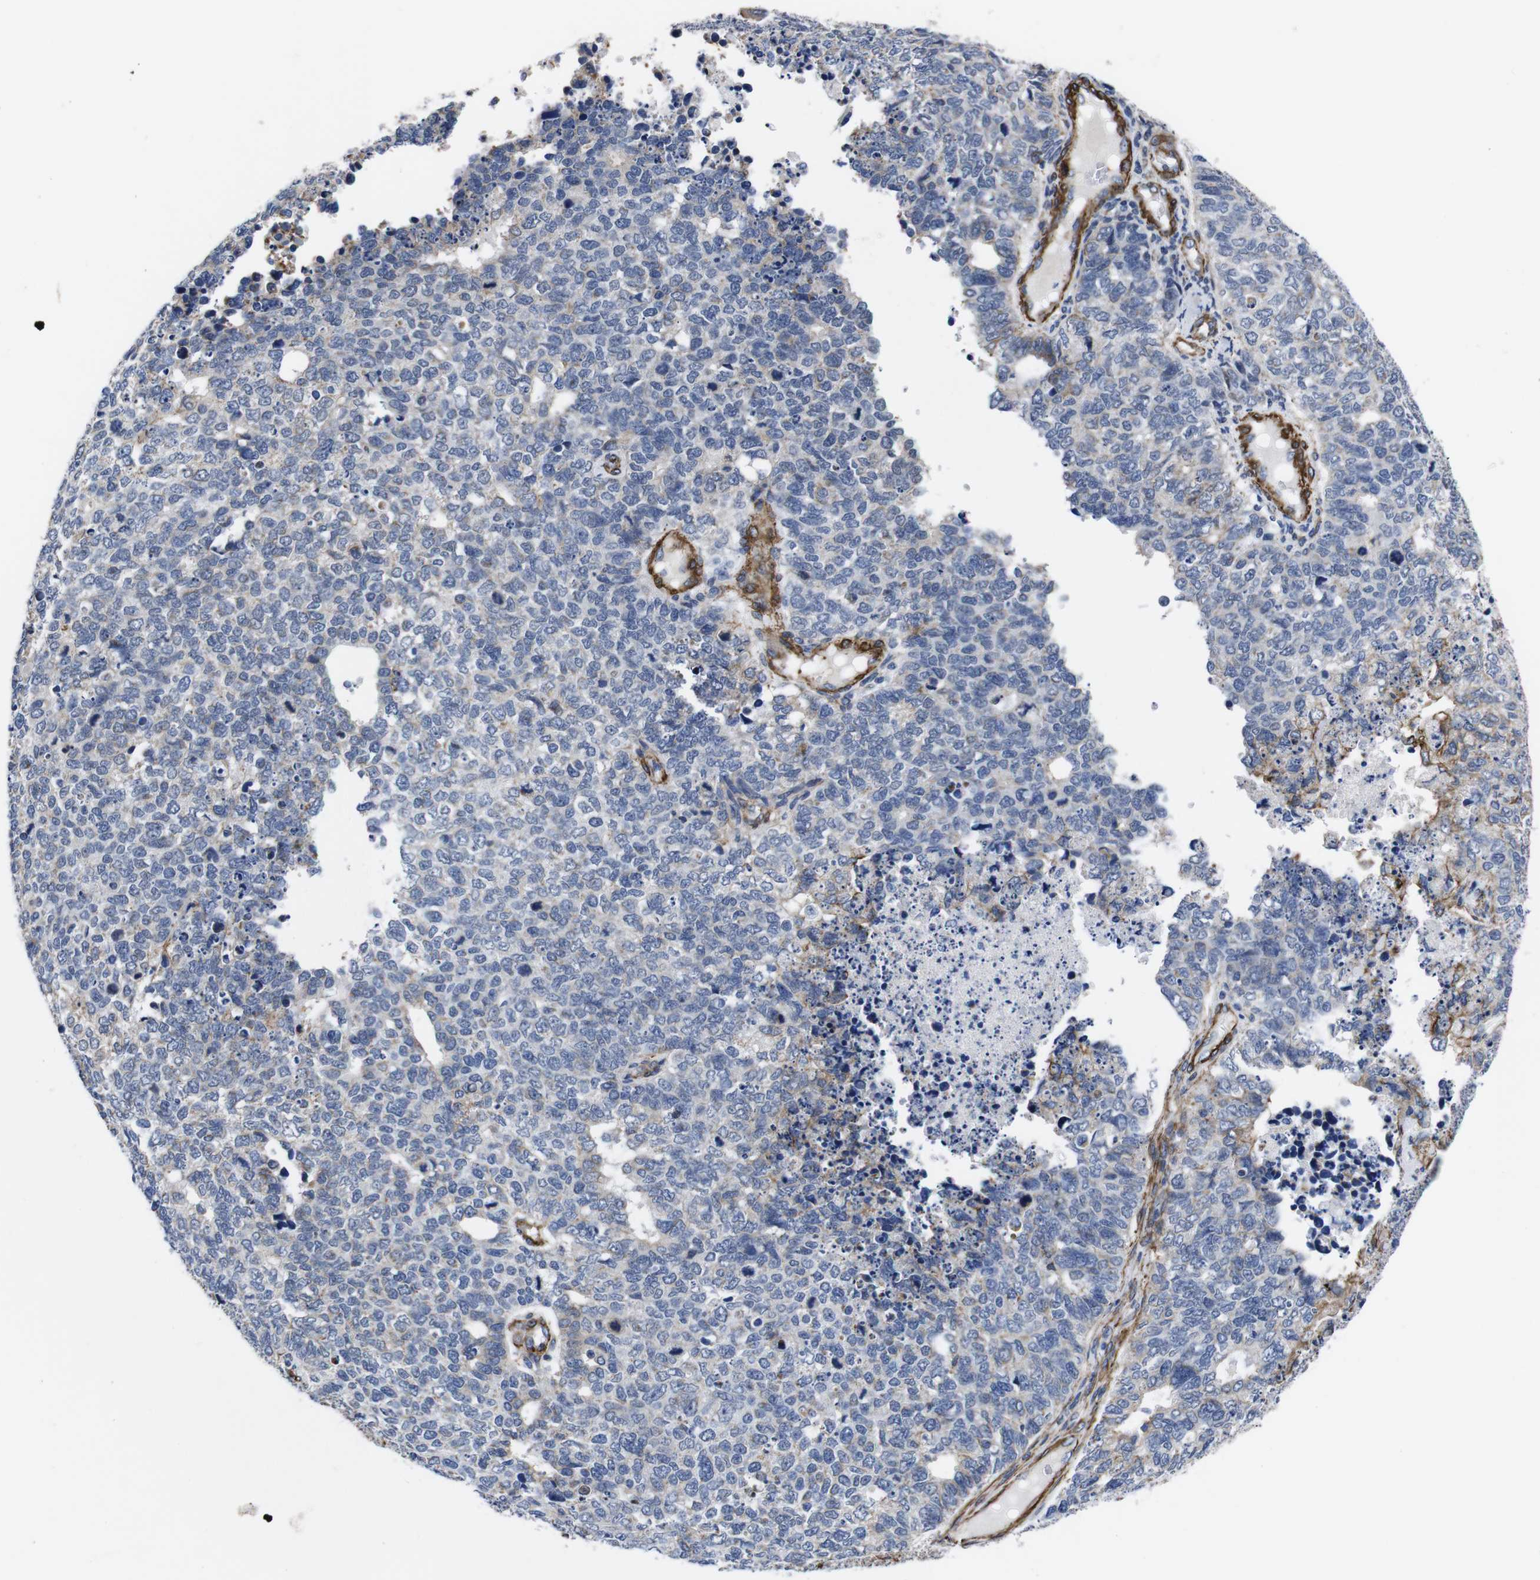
{"staining": {"intensity": "weak", "quantity": "<25%", "location": "cytoplasmic/membranous"}, "tissue": "cervical cancer", "cell_type": "Tumor cells", "image_type": "cancer", "snomed": [{"axis": "morphology", "description": "Squamous cell carcinoma, NOS"}, {"axis": "topography", "description": "Cervix"}], "caption": "Immunohistochemistry of human cervical squamous cell carcinoma shows no staining in tumor cells.", "gene": "WNT10A", "patient": {"sex": "female", "age": 63}}